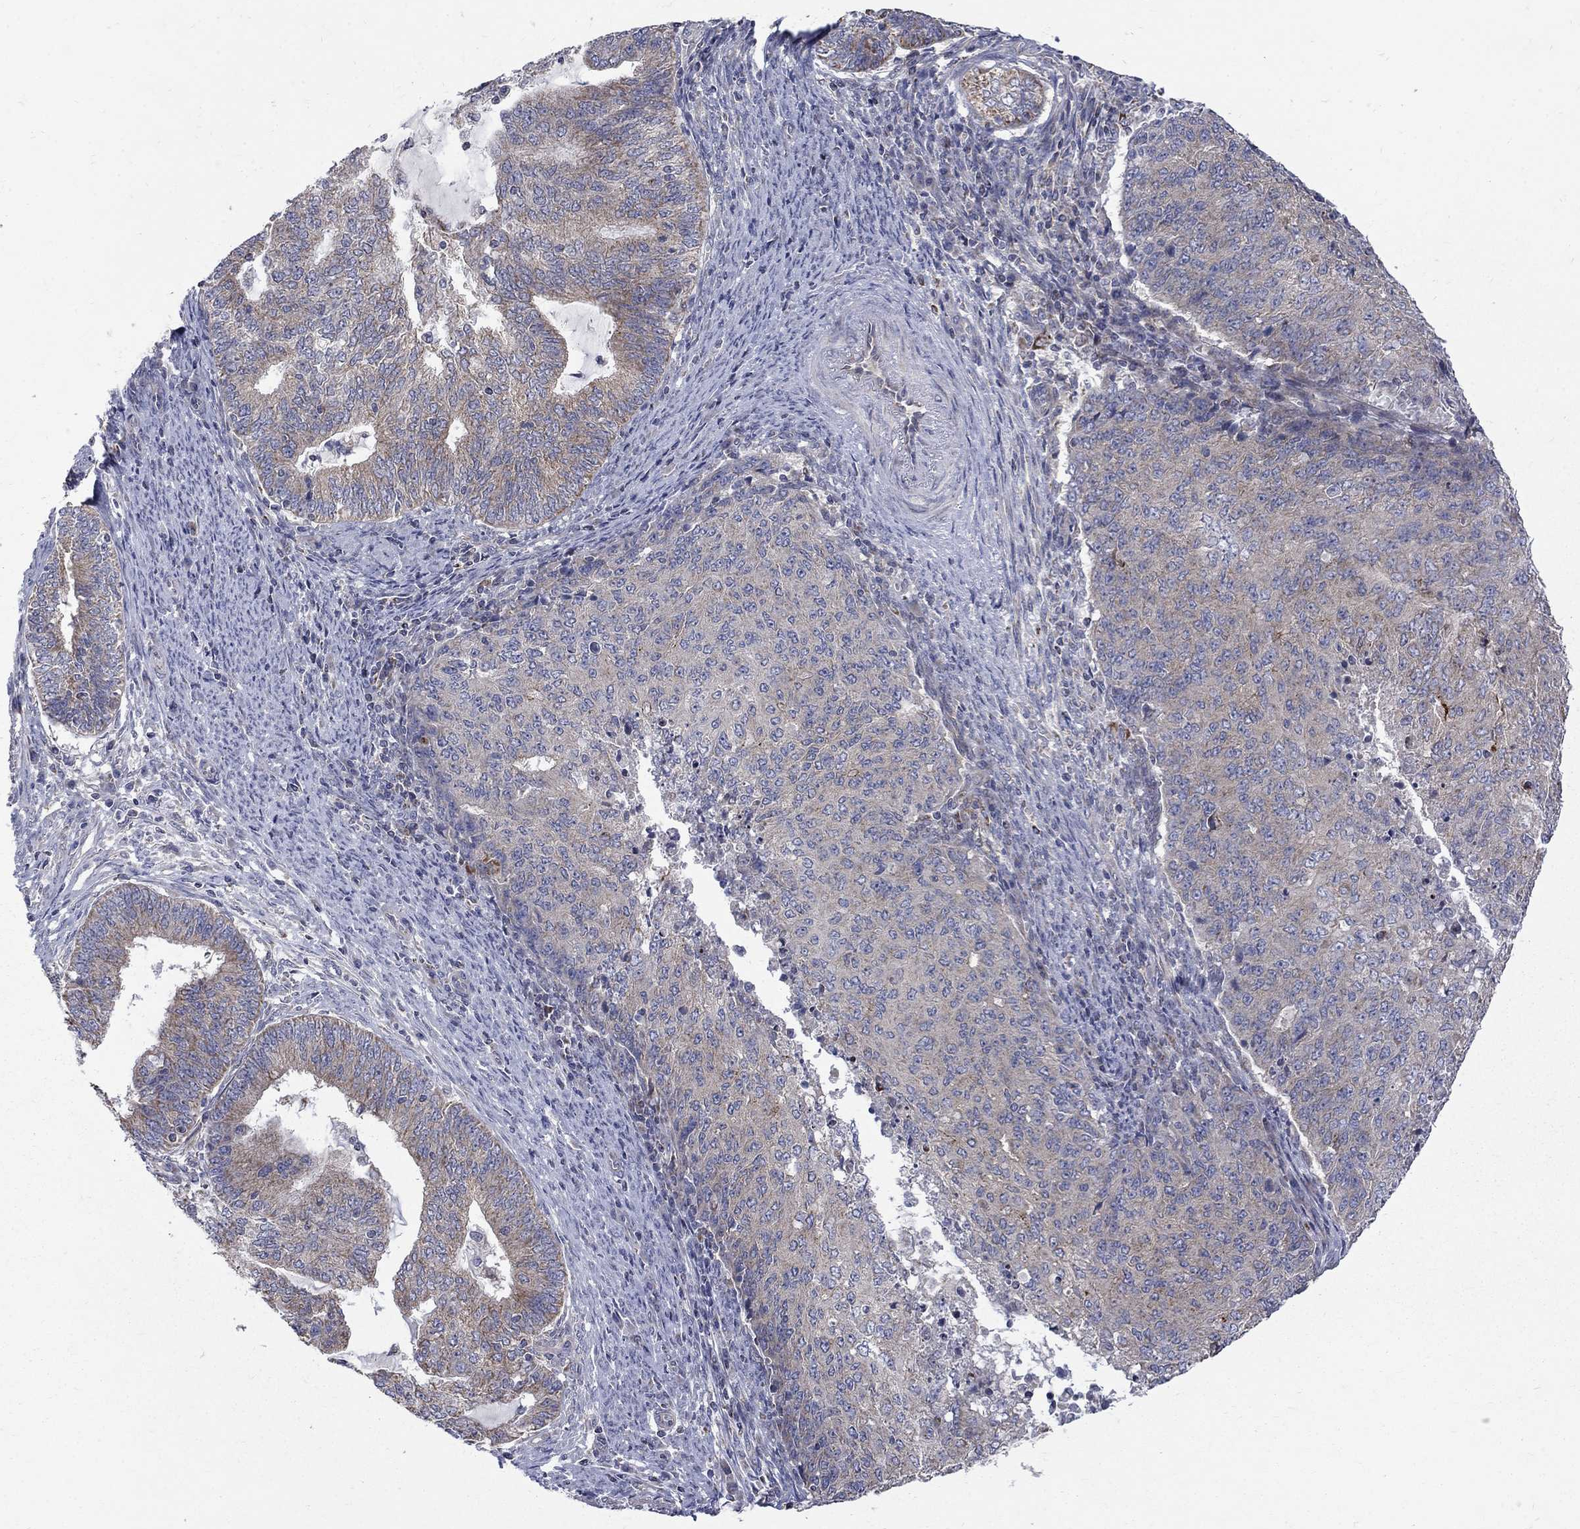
{"staining": {"intensity": "moderate", "quantity": "<25%", "location": "cytoplasmic/membranous"}, "tissue": "endometrial cancer", "cell_type": "Tumor cells", "image_type": "cancer", "snomed": [{"axis": "morphology", "description": "Adenocarcinoma, NOS"}, {"axis": "topography", "description": "Endometrium"}], "caption": "Tumor cells reveal low levels of moderate cytoplasmic/membranous staining in approximately <25% of cells in endometrial adenocarcinoma.", "gene": "SH2B1", "patient": {"sex": "female", "age": 82}}